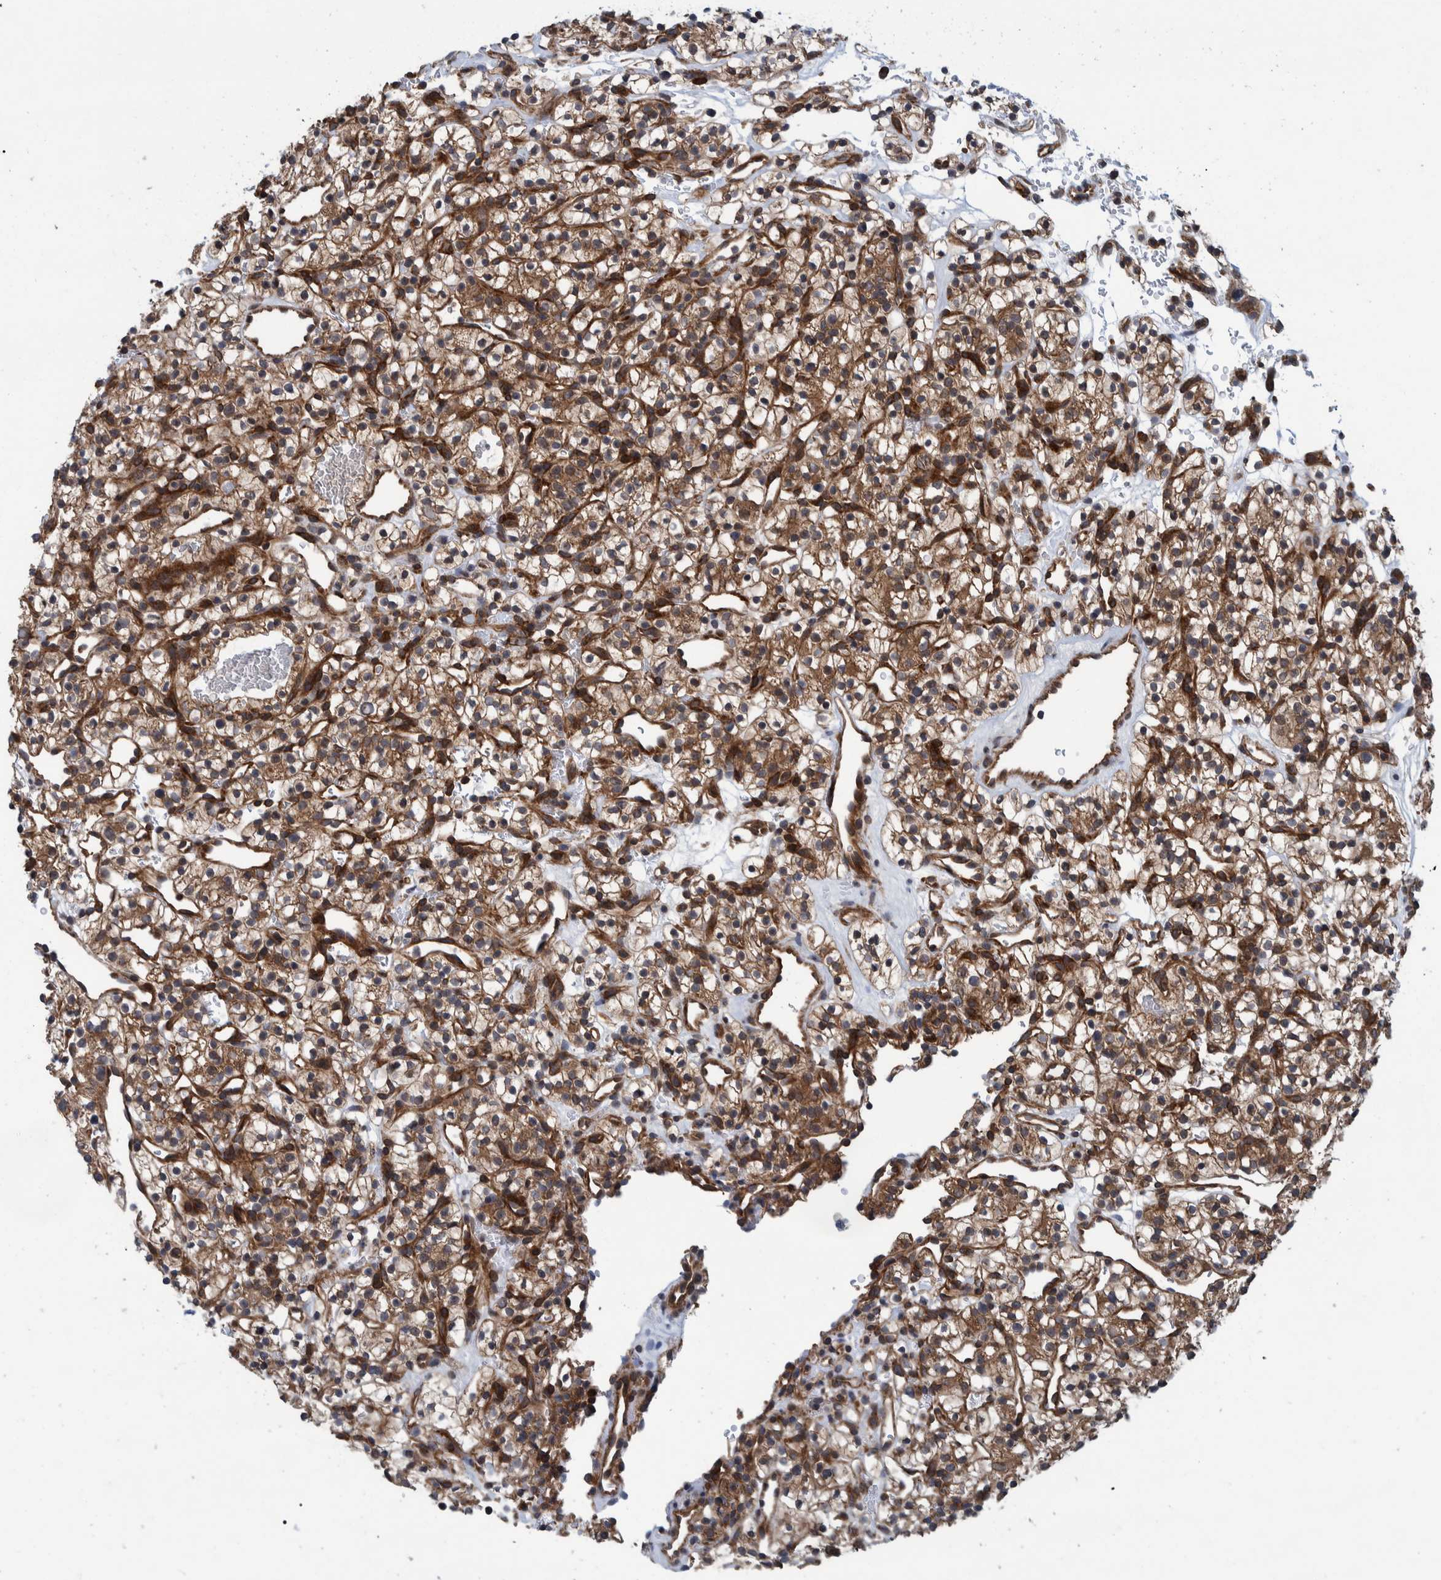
{"staining": {"intensity": "moderate", "quantity": ">75%", "location": "cytoplasmic/membranous"}, "tissue": "renal cancer", "cell_type": "Tumor cells", "image_type": "cancer", "snomed": [{"axis": "morphology", "description": "Adenocarcinoma, NOS"}, {"axis": "topography", "description": "Kidney"}], "caption": "Protein expression by immunohistochemistry shows moderate cytoplasmic/membranous expression in approximately >75% of tumor cells in renal adenocarcinoma.", "gene": "MRPS7", "patient": {"sex": "female", "age": 57}}